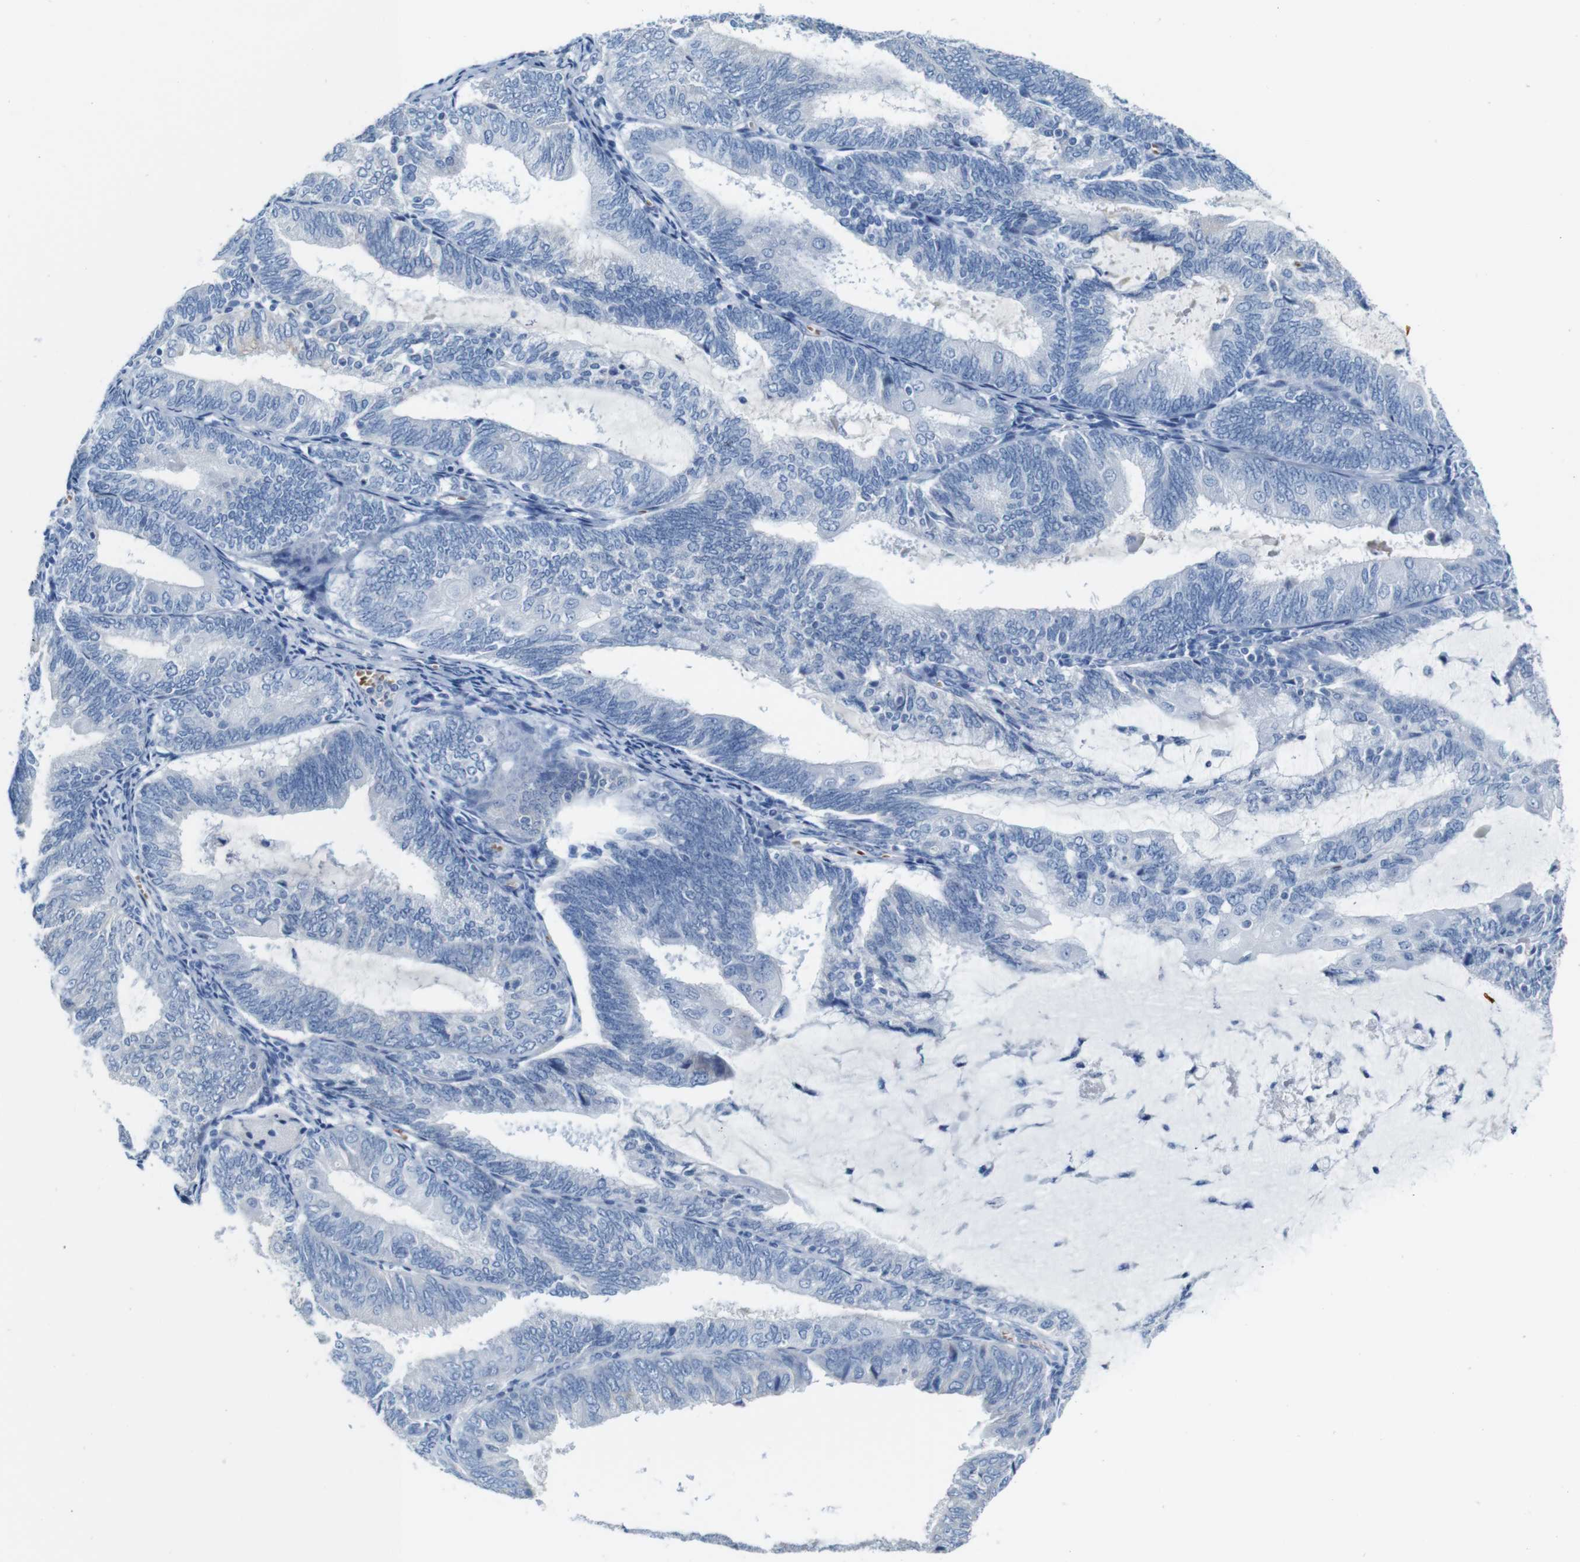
{"staining": {"intensity": "negative", "quantity": "none", "location": "none"}, "tissue": "endometrial cancer", "cell_type": "Tumor cells", "image_type": "cancer", "snomed": [{"axis": "morphology", "description": "Adenocarcinoma, NOS"}, {"axis": "topography", "description": "Endometrium"}], "caption": "DAB (3,3'-diaminobenzidine) immunohistochemical staining of human endometrial cancer (adenocarcinoma) demonstrates no significant positivity in tumor cells.", "gene": "IGSF8", "patient": {"sex": "female", "age": 81}}